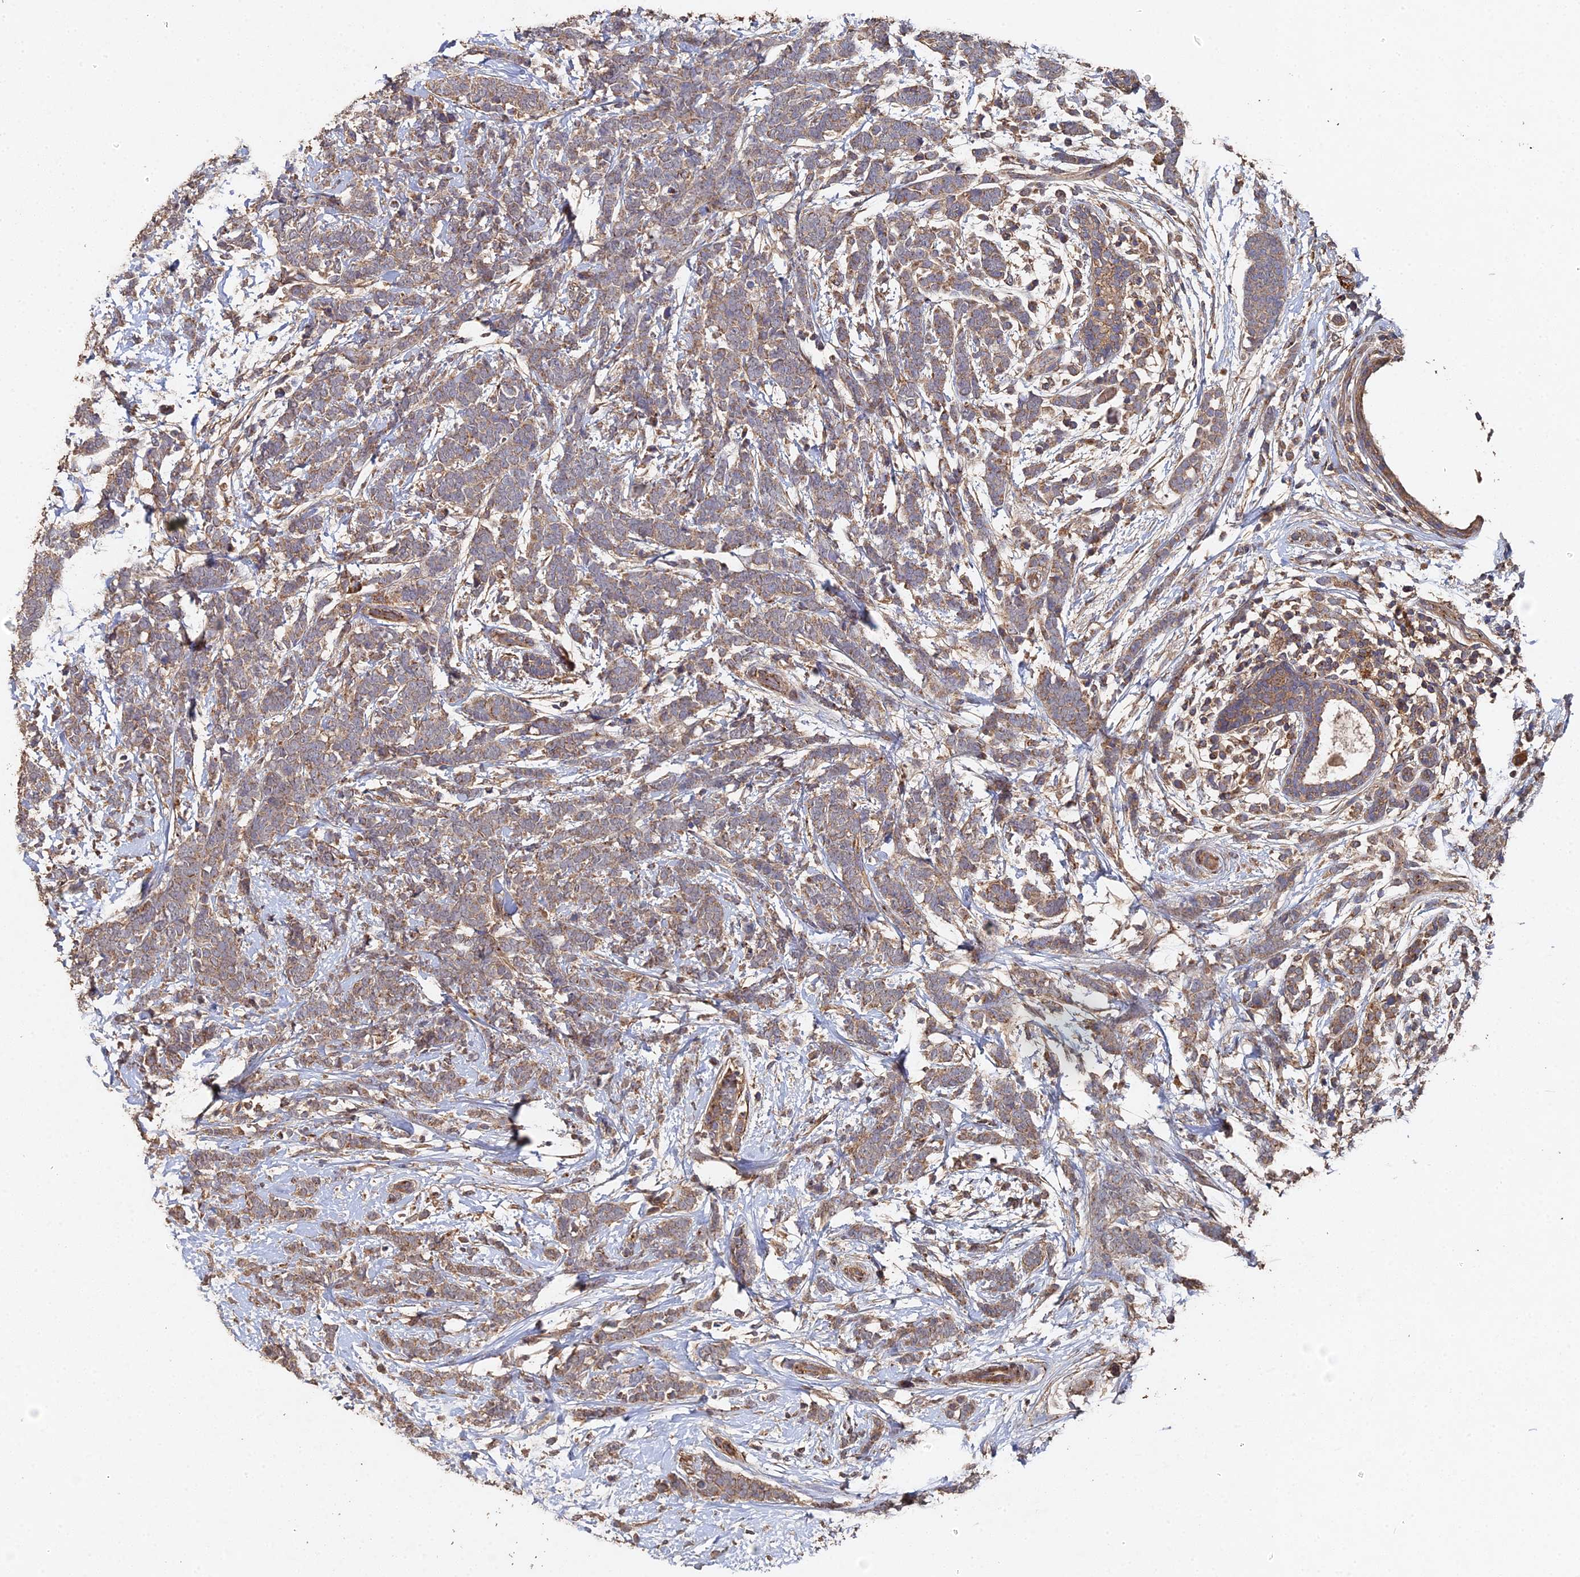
{"staining": {"intensity": "moderate", "quantity": ">75%", "location": "cytoplasmic/membranous"}, "tissue": "breast cancer", "cell_type": "Tumor cells", "image_type": "cancer", "snomed": [{"axis": "morphology", "description": "Lobular carcinoma"}, {"axis": "topography", "description": "Breast"}], "caption": "Protein expression analysis of human lobular carcinoma (breast) reveals moderate cytoplasmic/membranous expression in about >75% of tumor cells.", "gene": "SPANXN4", "patient": {"sex": "female", "age": 58}}